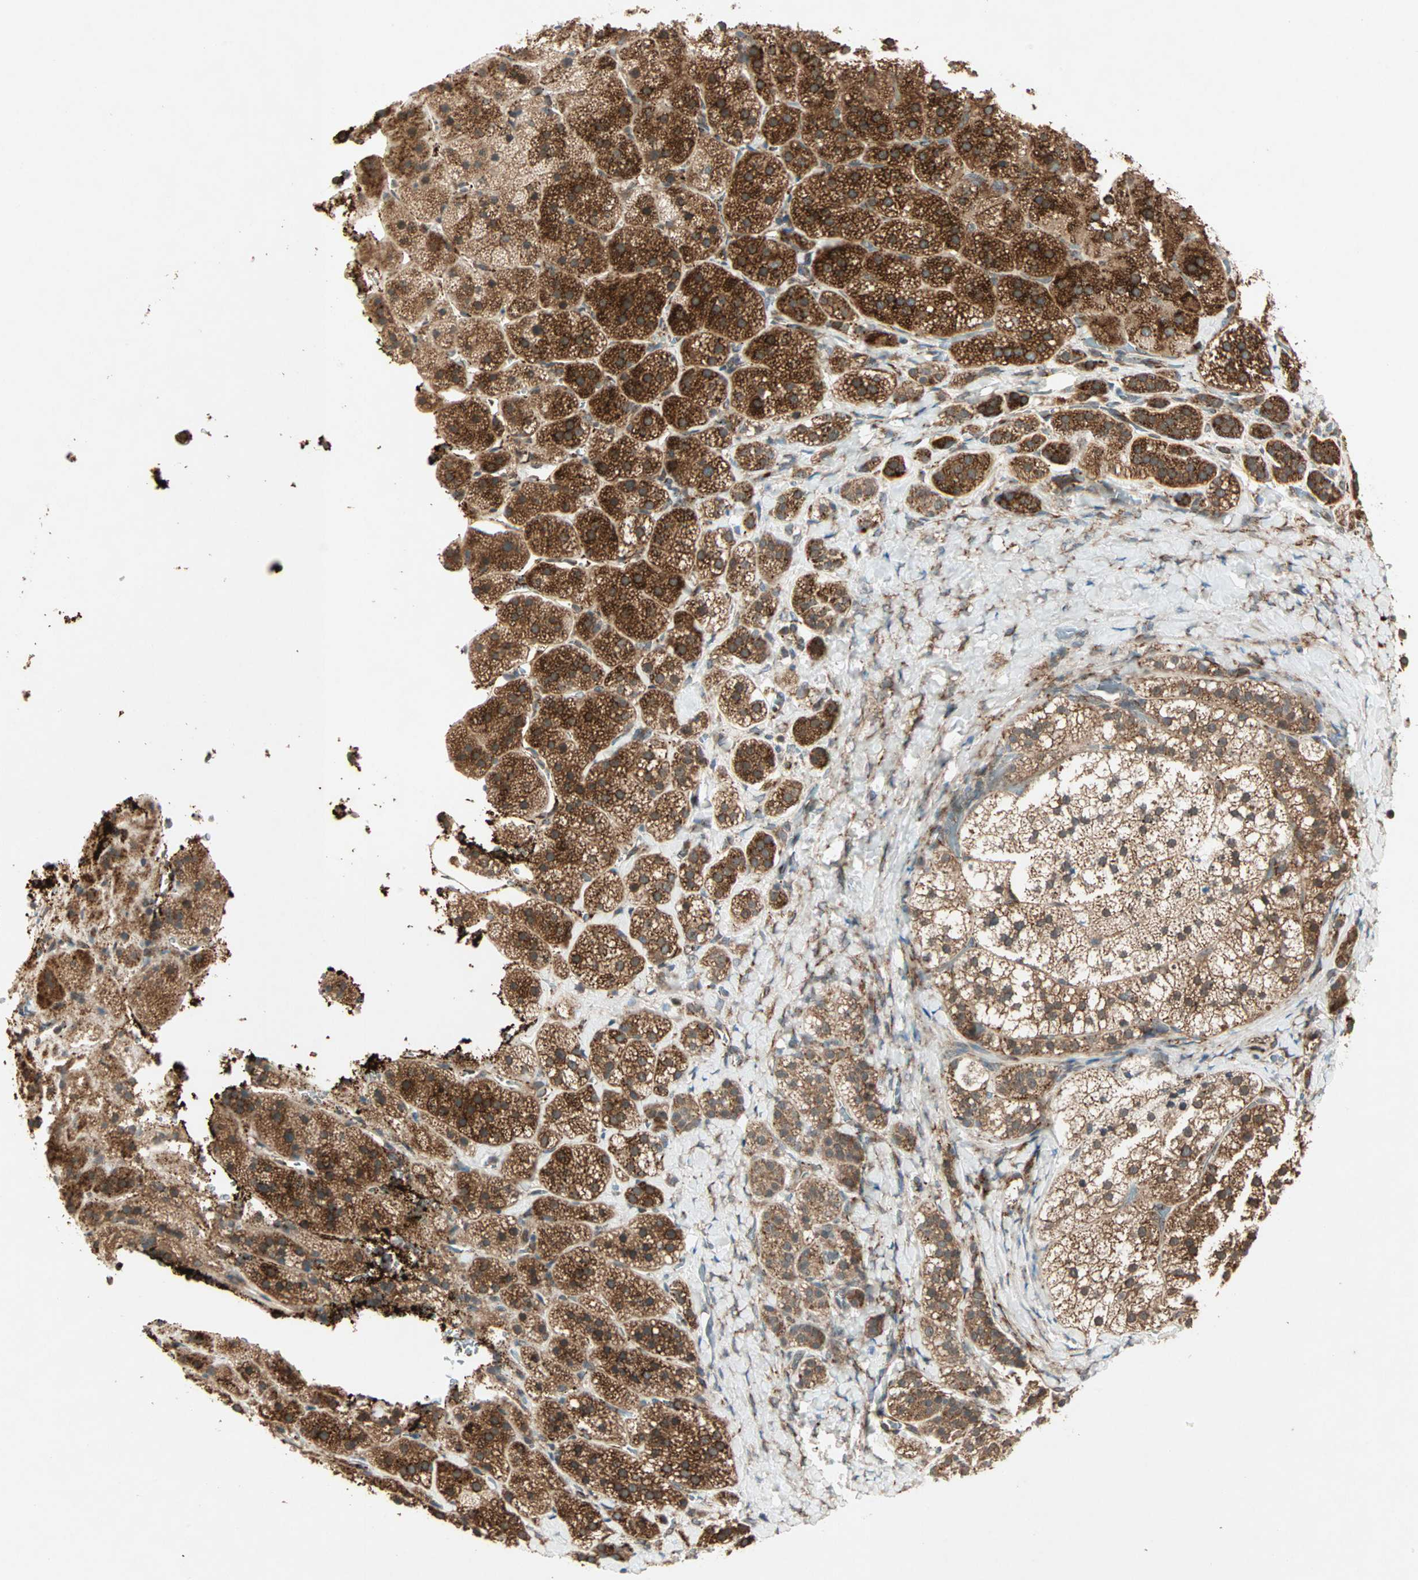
{"staining": {"intensity": "strong", "quantity": ">75%", "location": "cytoplasmic/membranous"}, "tissue": "adrenal gland", "cell_type": "Glandular cells", "image_type": "normal", "snomed": [{"axis": "morphology", "description": "Normal tissue, NOS"}, {"axis": "topography", "description": "Adrenal gland"}], "caption": "Unremarkable adrenal gland demonstrates strong cytoplasmic/membranous staining in about >75% of glandular cells, visualized by immunohistochemistry. (Brightfield microscopy of DAB IHC at high magnification).", "gene": "ZNF37A", "patient": {"sex": "female", "age": 44}}